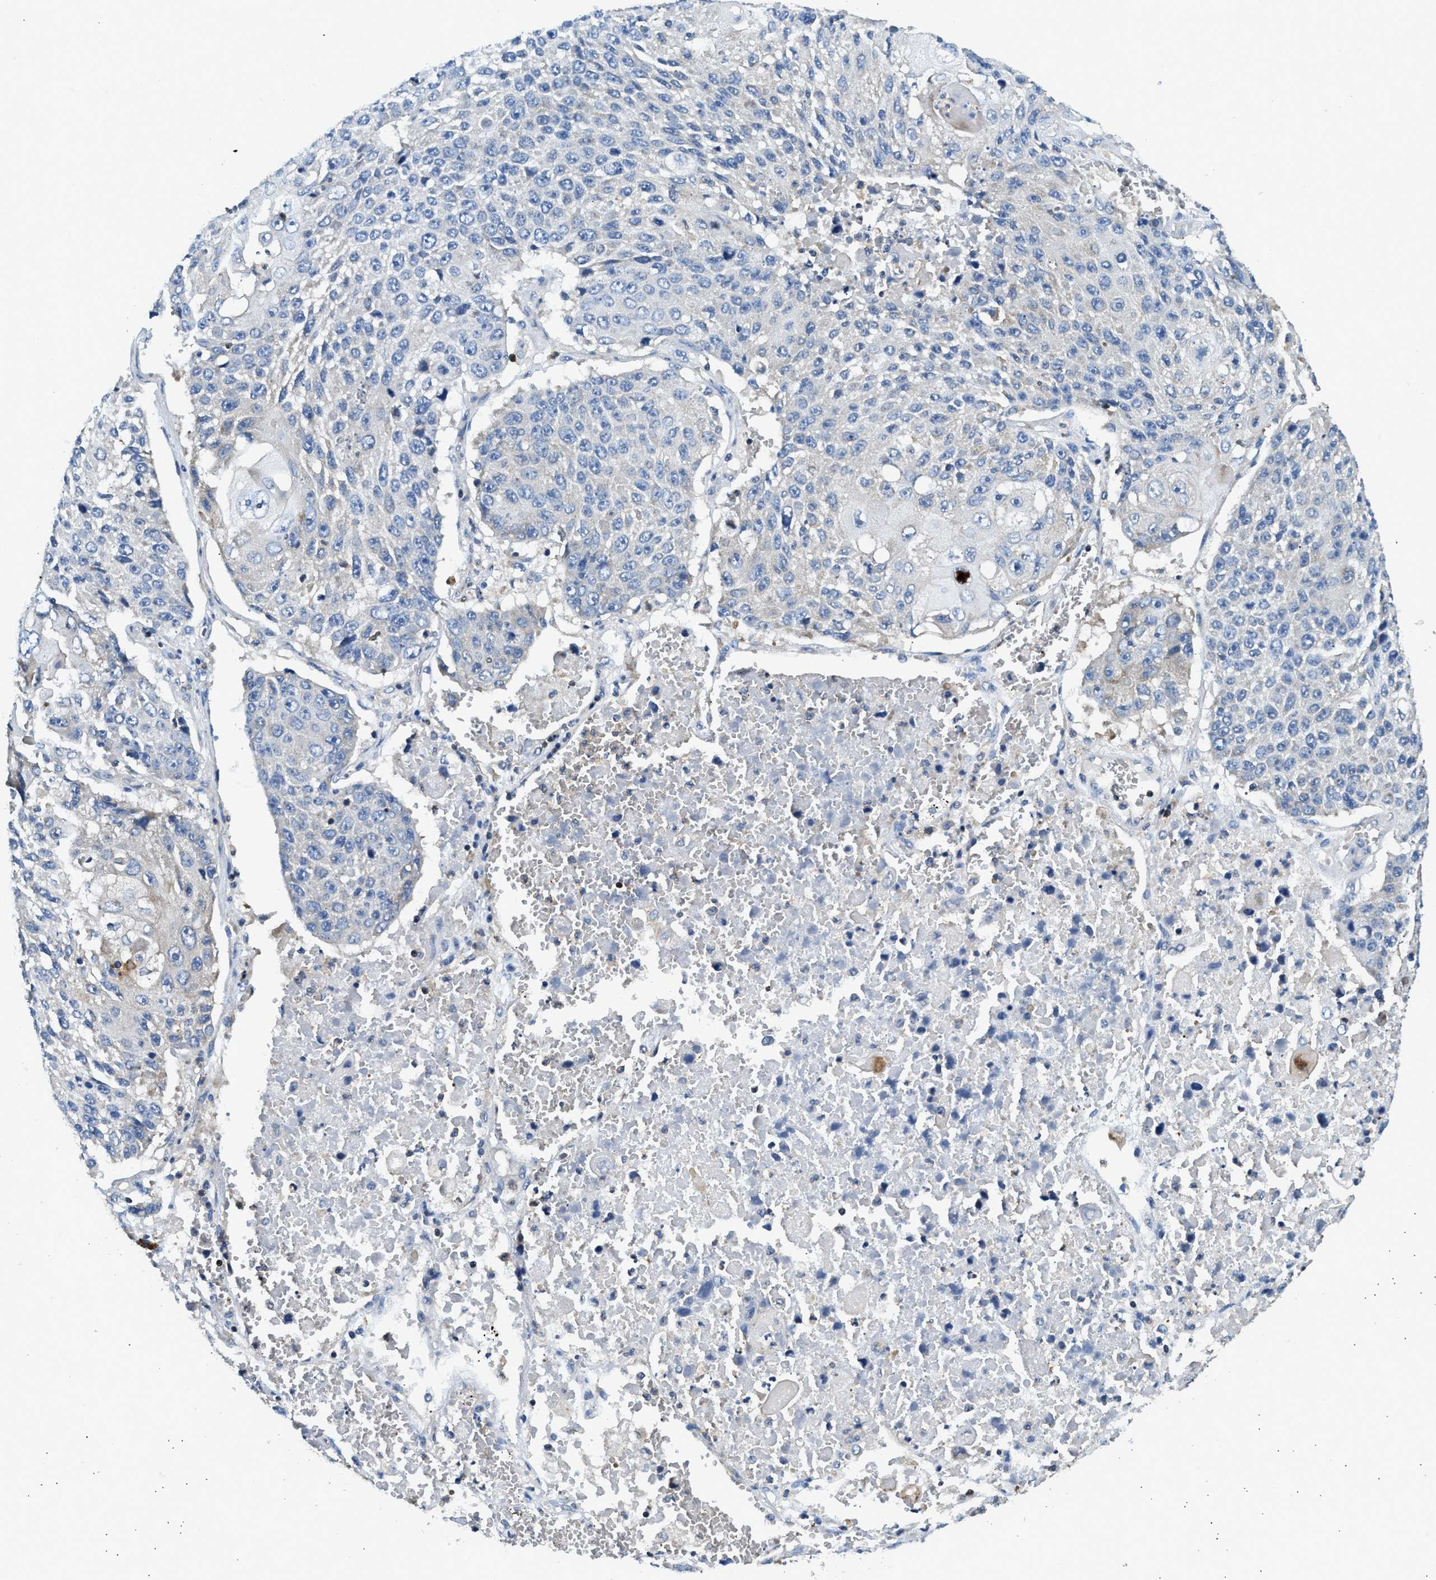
{"staining": {"intensity": "negative", "quantity": "none", "location": "none"}, "tissue": "lung cancer", "cell_type": "Tumor cells", "image_type": "cancer", "snomed": [{"axis": "morphology", "description": "Squamous cell carcinoma, NOS"}, {"axis": "topography", "description": "Lung"}], "caption": "The micrograph exhibits no staining of tumor cells in lung cancer (squamous cell carcinoma).", "gene": "TOX", "patient": {"sex": "male", "age": 61}}